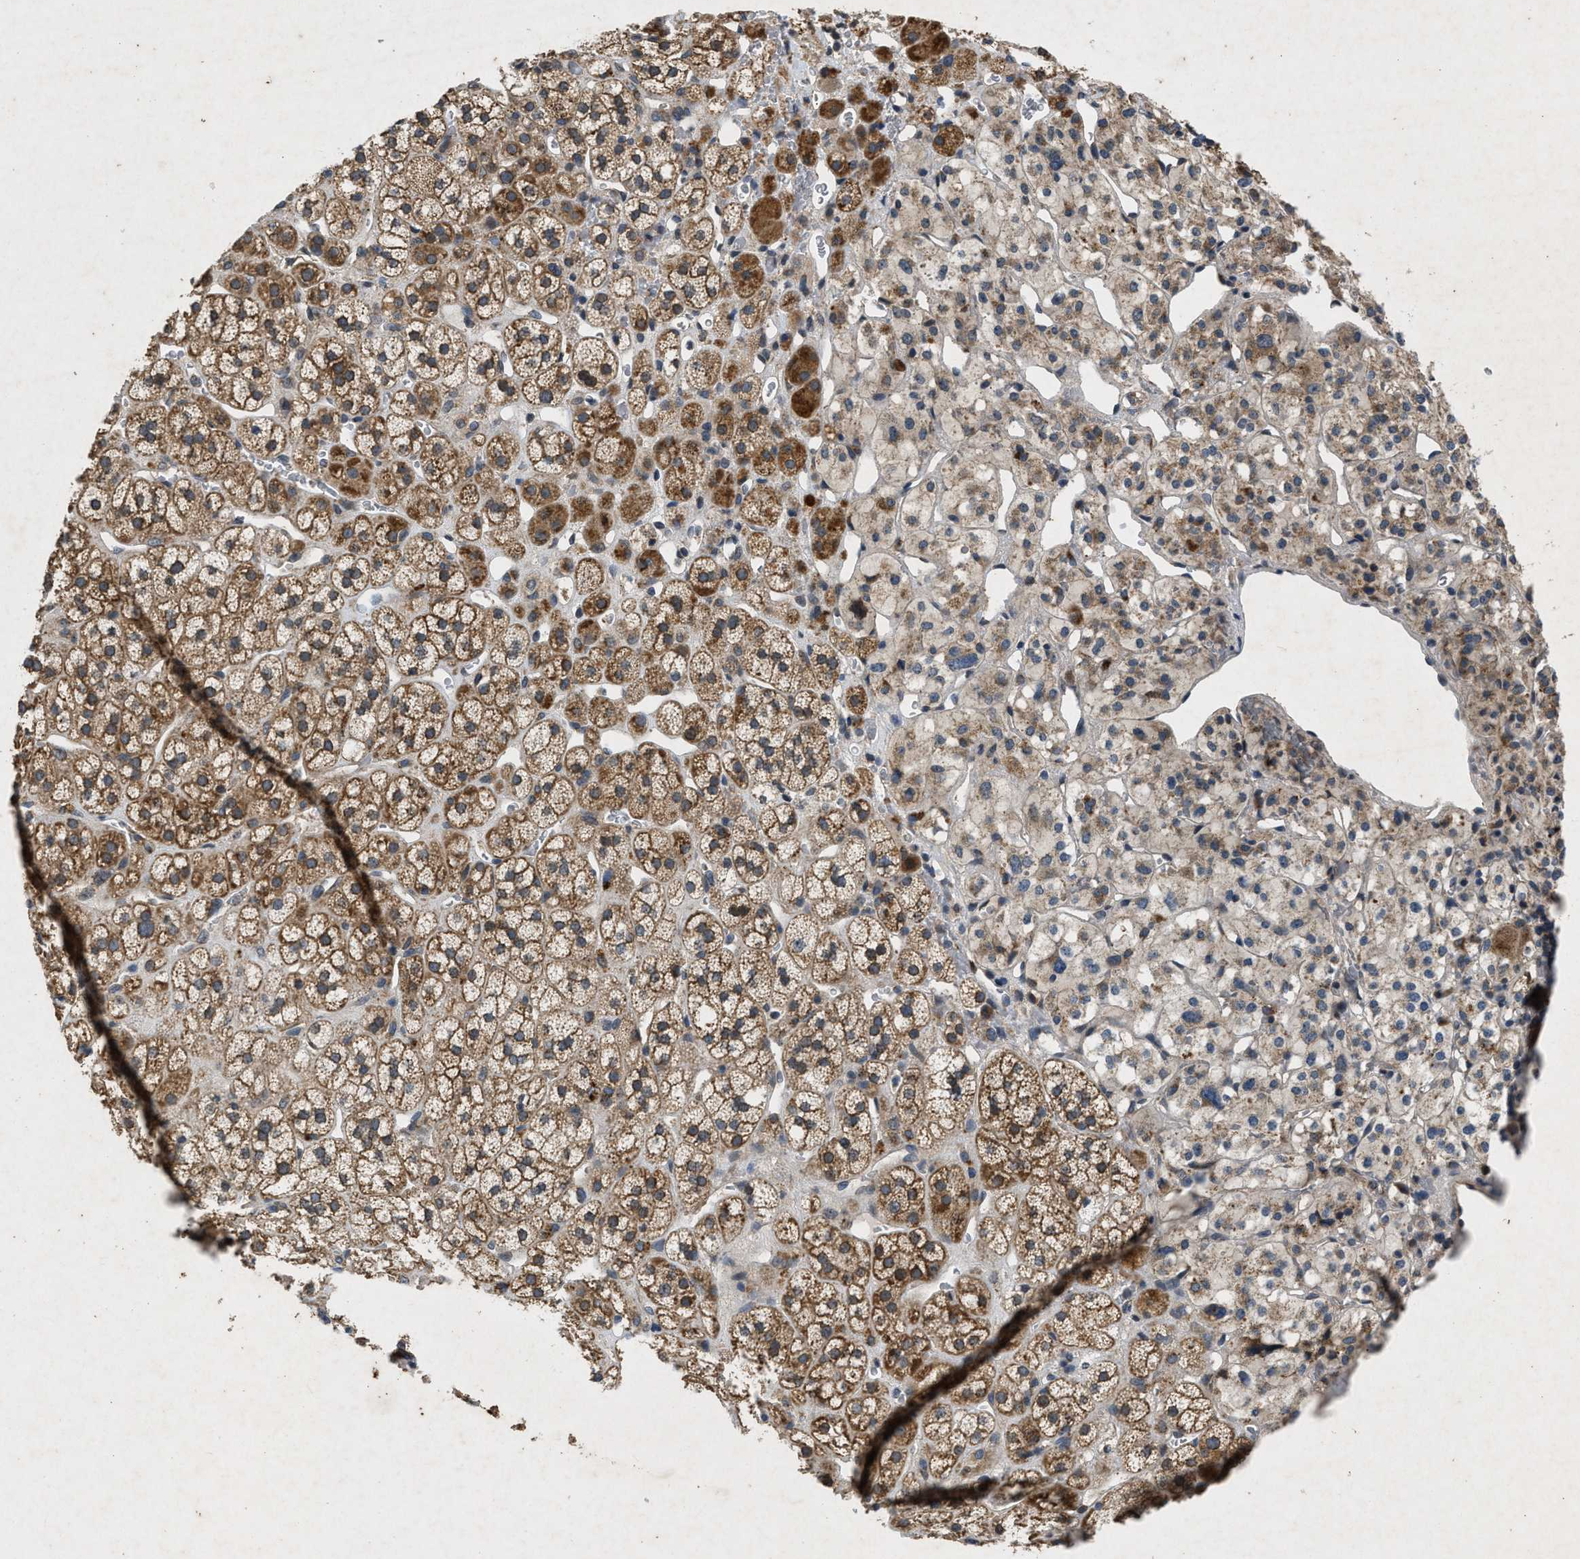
{"staining": {"intensity": "moderate", "quantity": ">75%", "location": "cytoplasmic/membranous"}, "tissue": "adrenal gland", "cell_type": "Glandular cells", "image_type": "normal", "snomed": [{"axis": "morphology", "description": "Normal tissue, NOS"}, {"axis": "topography", "description": "Adrenal gland"}], "caption": "Immunohistochemical staining of normal adrenal gland exhibits >75% levels of moderate cytoplasmic/membranous protein staining in approximately >75% of glandular cells.", "gene": "PRKG2", "patient": {"sex": "male", "age": 56}}